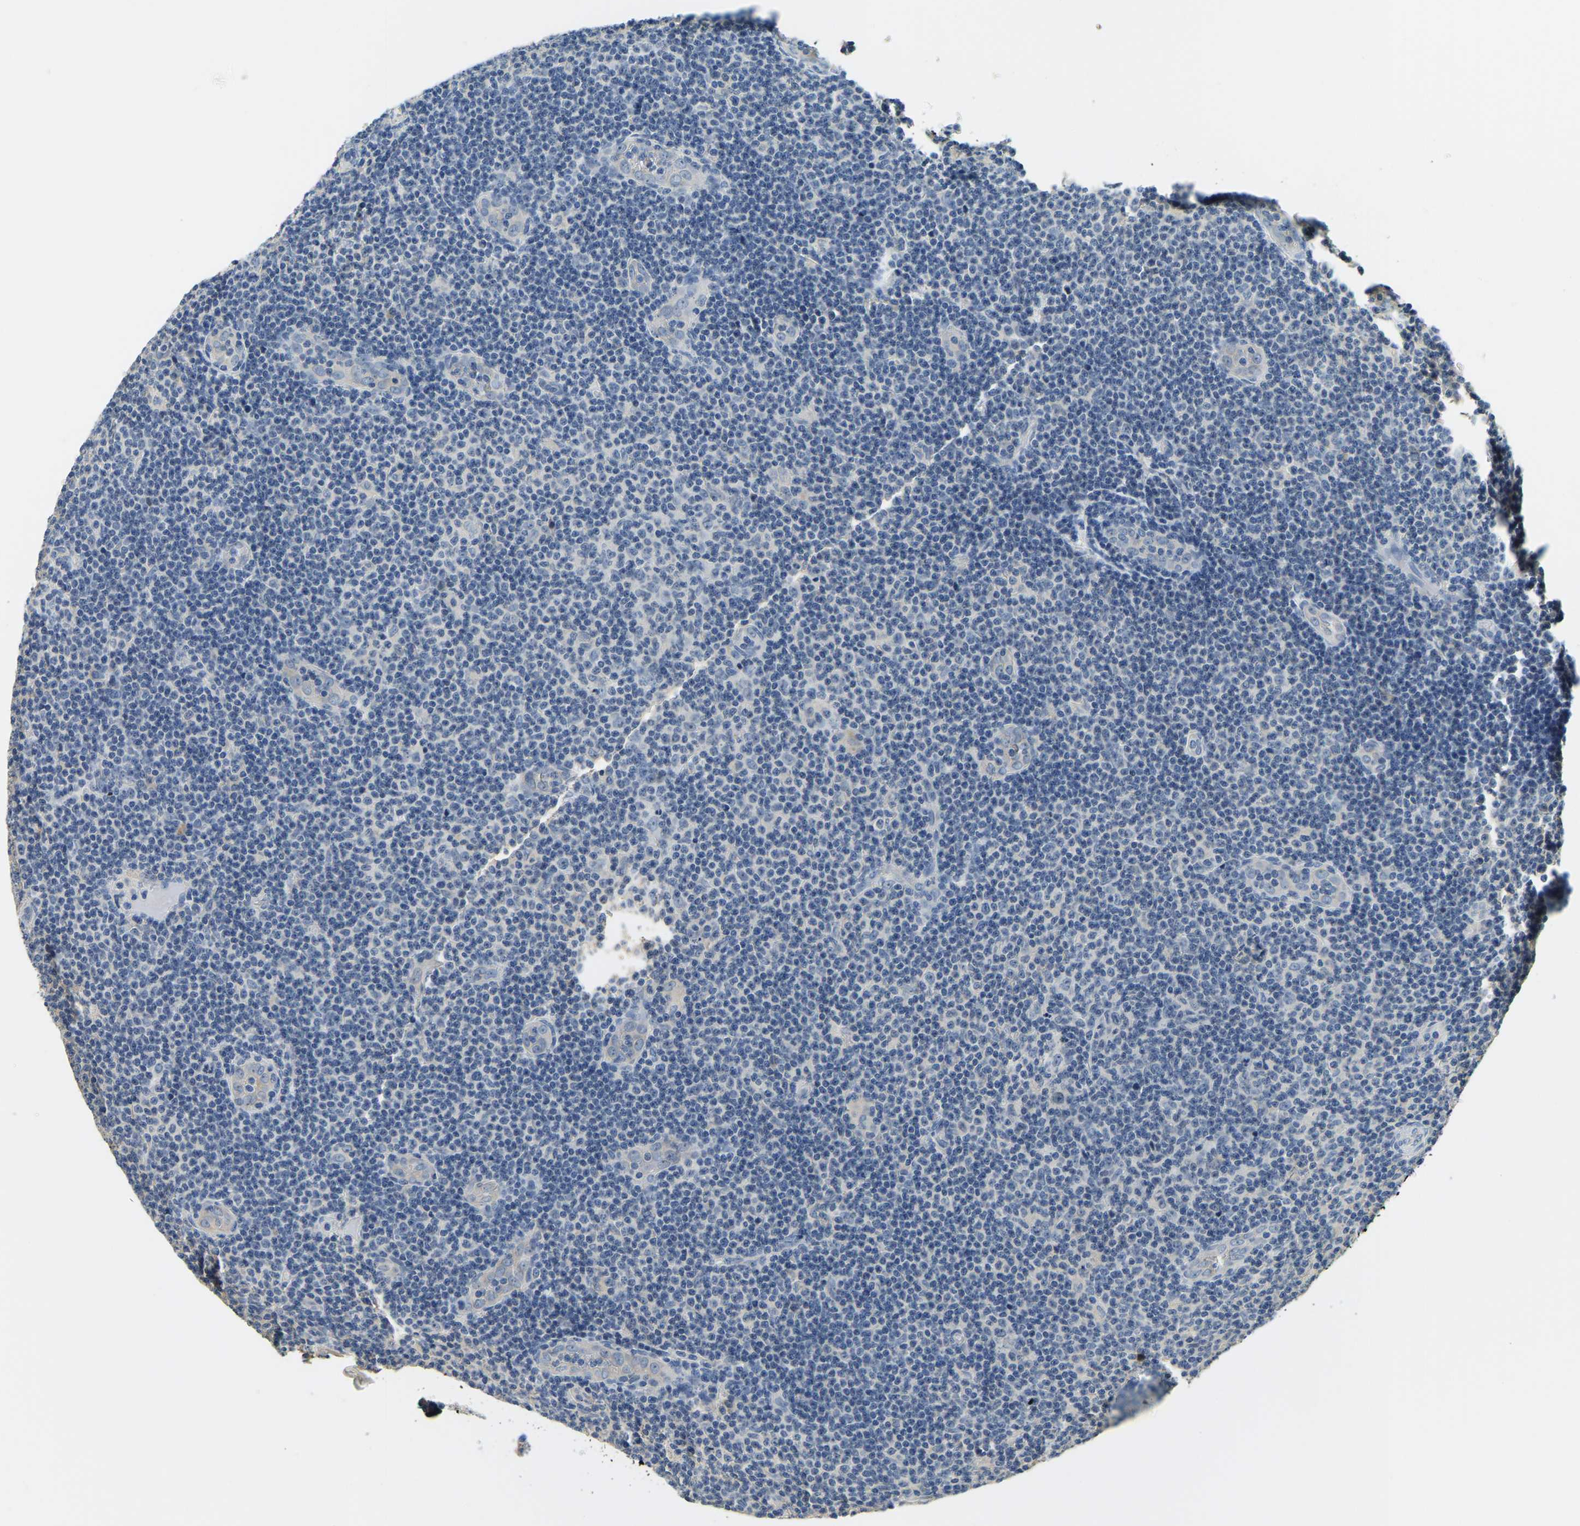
{"staining": {"intensity": "negative", "quantity": "none", "location": "none"}, "tissue": "lymphoma", "cell_type": "Tumor cells", "image_type": "cancer", "snomed": [{"axis": "morphology", "description": "Malignant lymphoma, non-Hodgkin's type, Low grade"}, {"axis": "topography", "description": "Lymph node"}], "caption": "Tumor cells are negative for protein expression in human lymphoma. (Stains: DAB immunohistochemistry with hematoxylin counter stain, Microscopy: brightfield microscopy at high magnification).", "gene": "RRP1", "patient": {"sex": "male", "age": 83}}